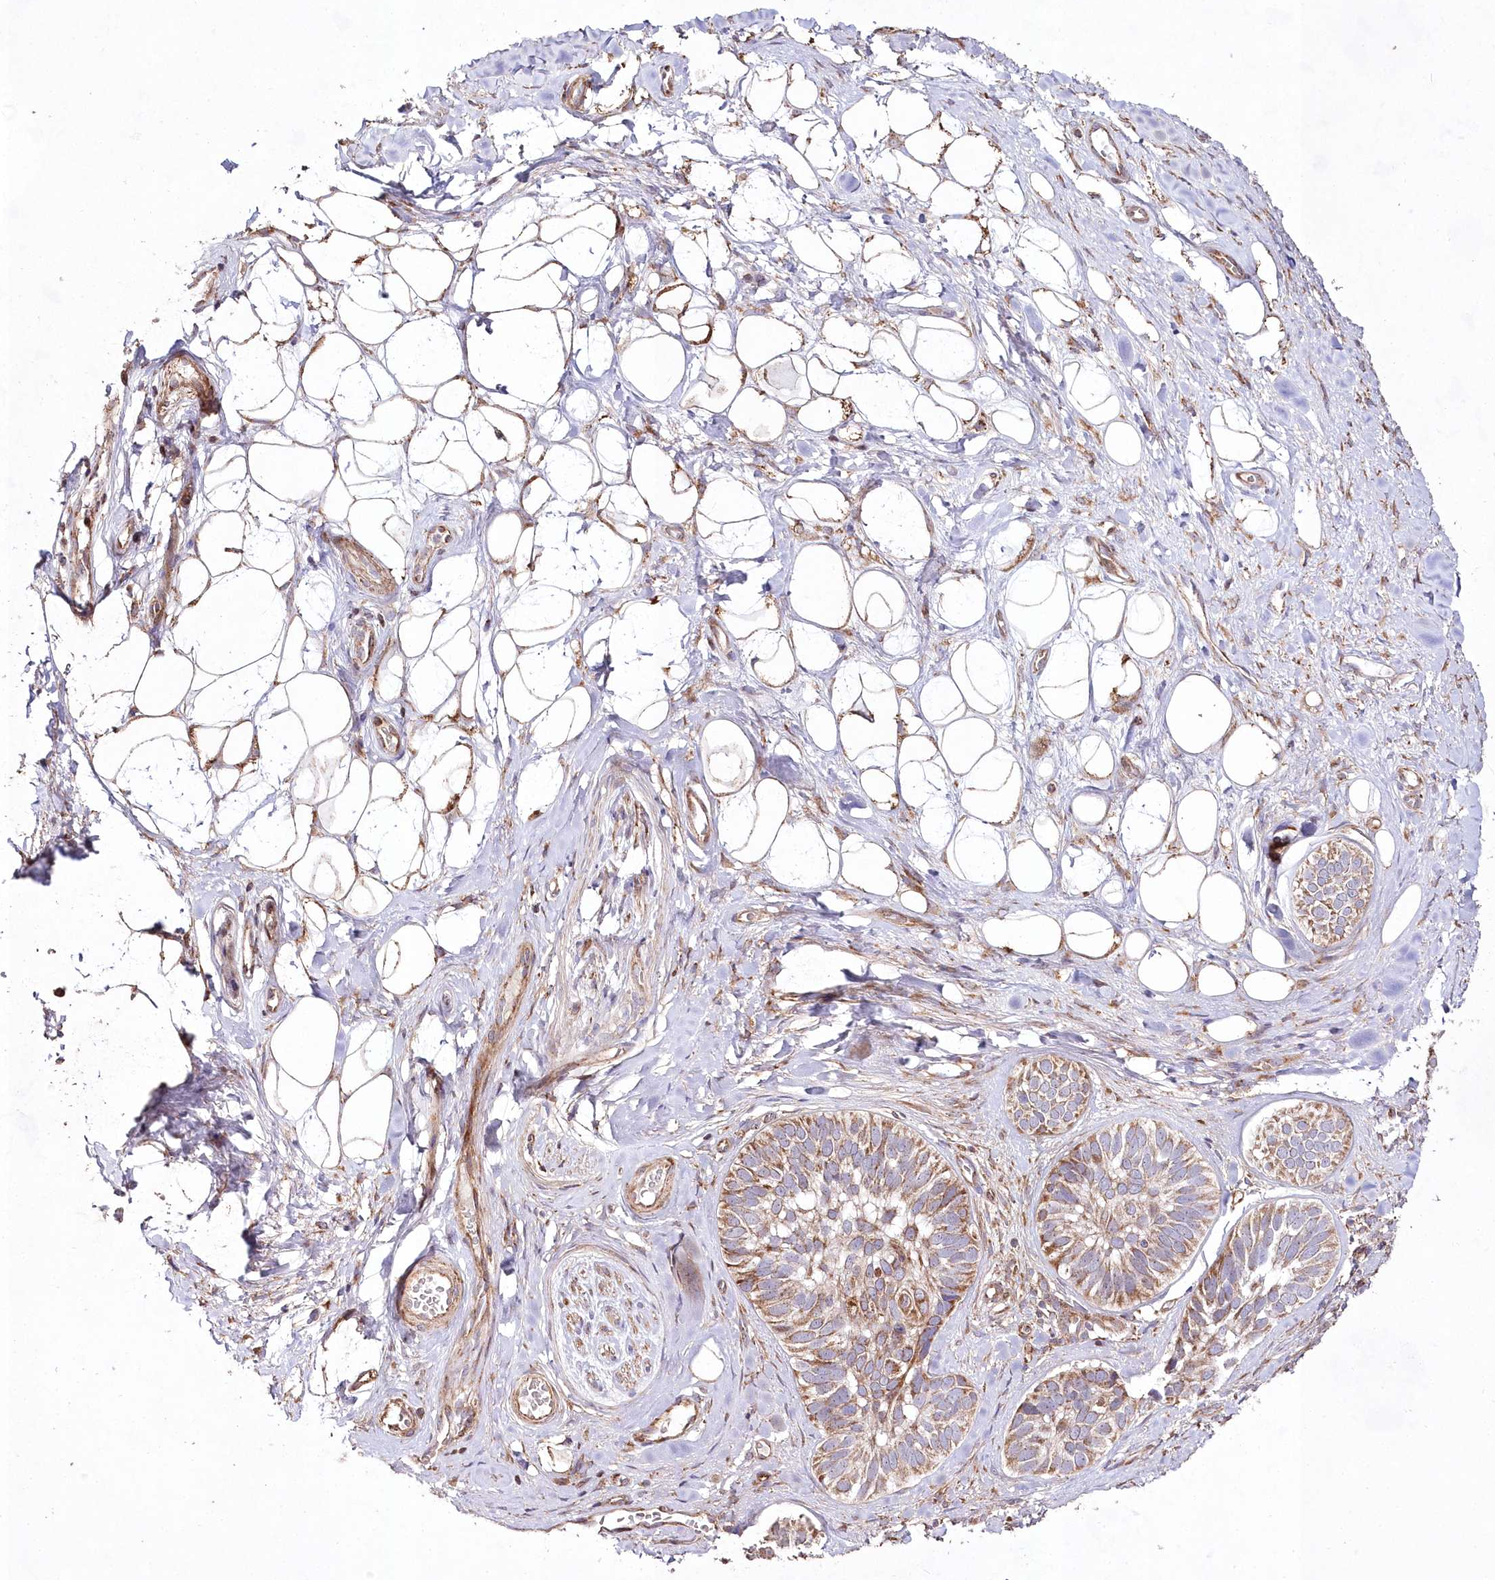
{"staining": {"intensity": "moderate", "quantity": "25%-75%", "location": "cytoplasmic/membranous"}, "tissue": "skin cancer", "cell_type": "Tumor cells", "image_type": "cancer", "snomed": [{"axis": "morphology", "description": "Basal cell carcinoma"}, {"axis": "topography", "description": "Skin"}], "caption": "Basal cell carcinoma (skin) was stained to show a protein in brown. There is medium levels of moderate cytoplasmic/membranous positivity in about 25%-75% of tumor cells. Nuclei are stained in blue.", "gene": "HADHB", "patient": {"sex": "male", "age": 62}}